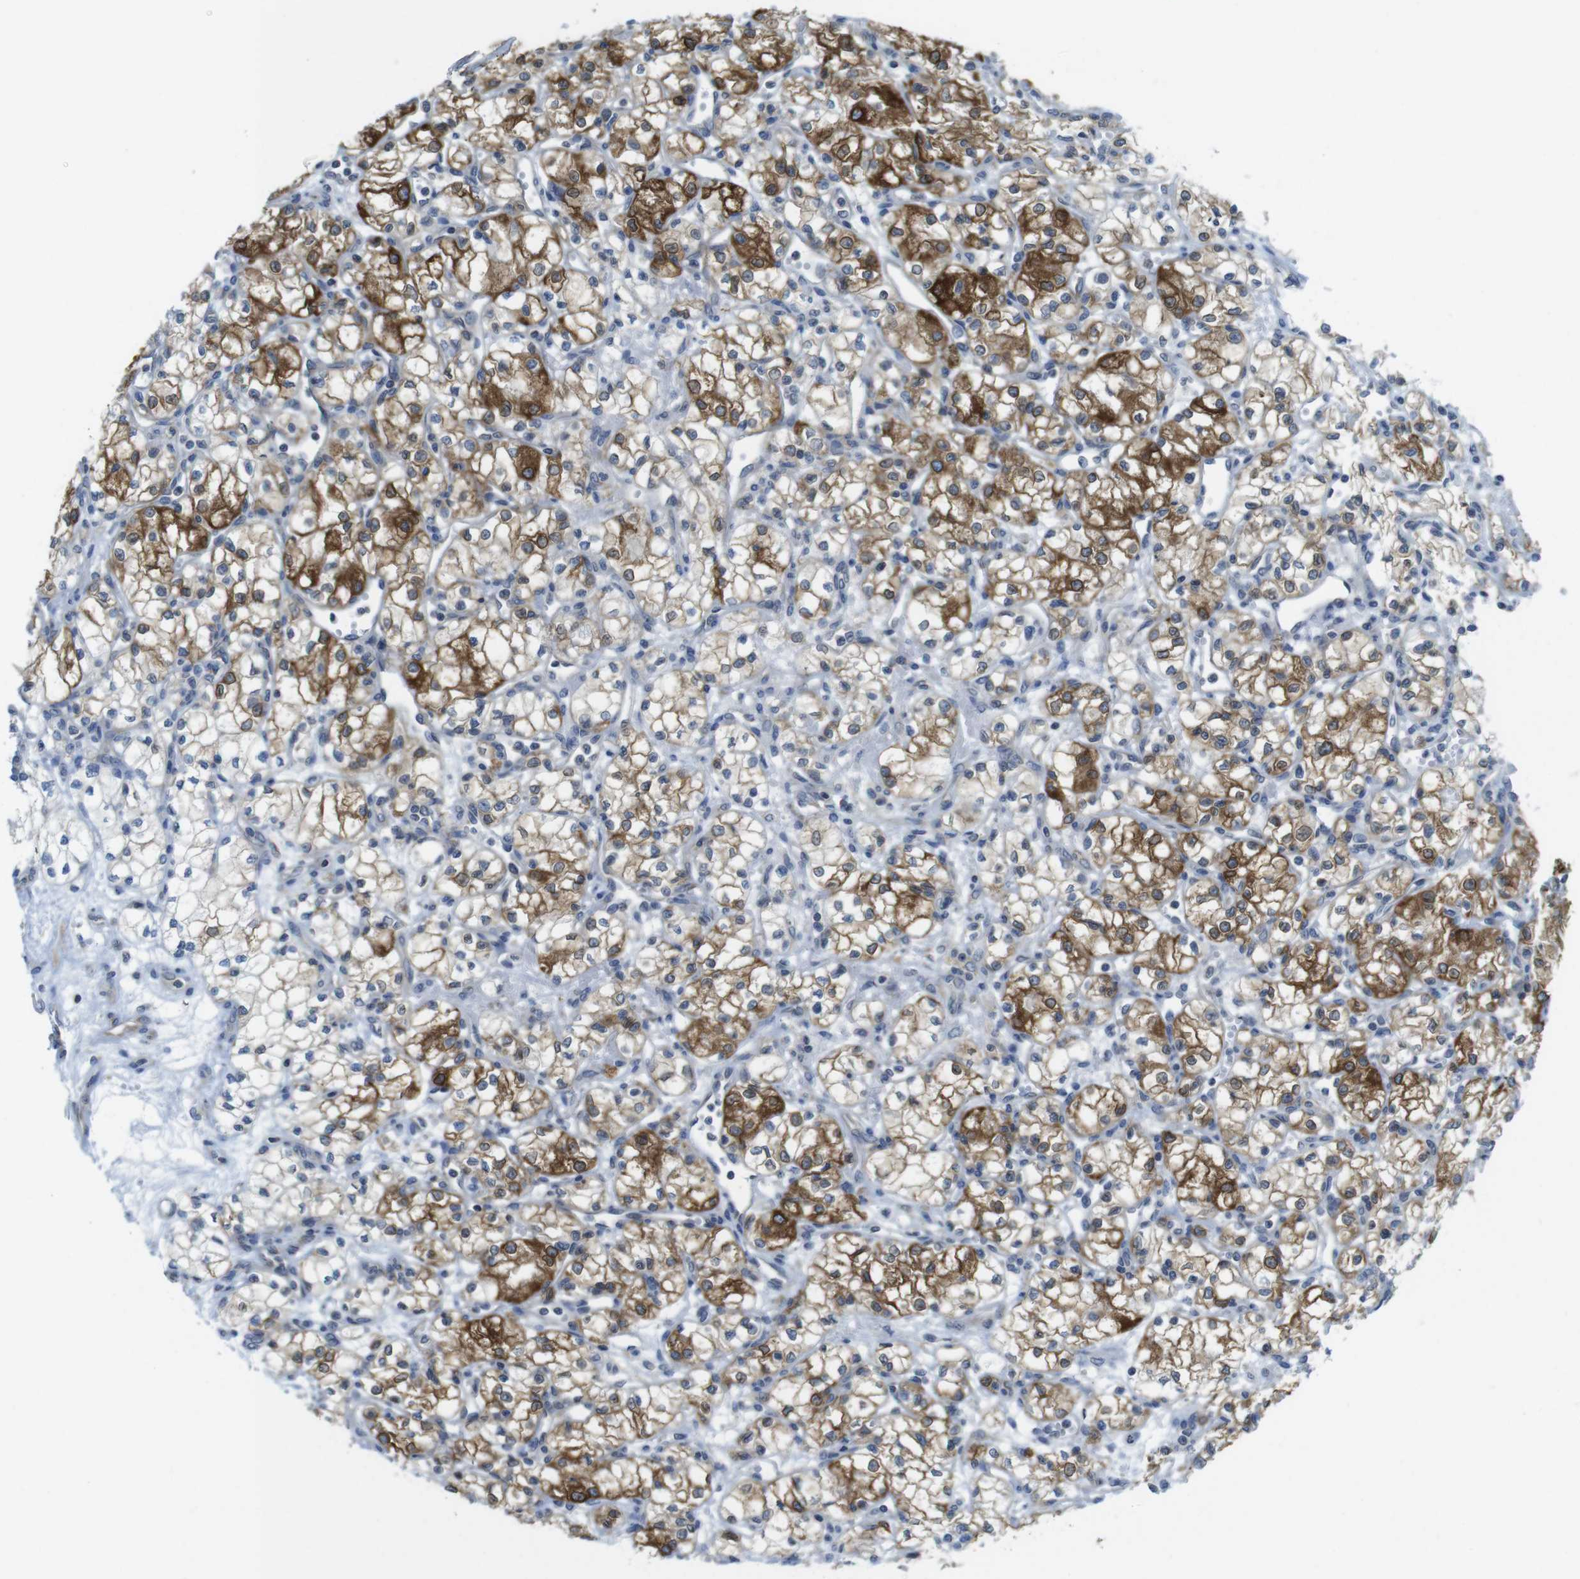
{"staining": {"intensity": "strong", "quantity": "25%-75%", "location": "cytoplasmic/membranous"}, "tissue": "renal cancer", "cell_type": "Tumor cells", "image_type": "cancer", "snomed": [{"axis": "morphology", "description": "Normal tissue, NOS"}, {"axis": "morphology", "description": "Adenocarcinoma, NOS"}, {"axis": "topography", "description": "Kidney"}], "caption": "Protein positivity by immunohistochemistry reveals strong cytoplasmic/membranous positivity in about 25%-75% of tumor cells in renal cancer. The staining was performed using DAB to visualize the protein expression in brown, while the nuclei were stained in blue with hematoxylin (Magnification: 20x).", "gene": "CLPTM1L", "patient": {"sex": "male", "age": 59}}